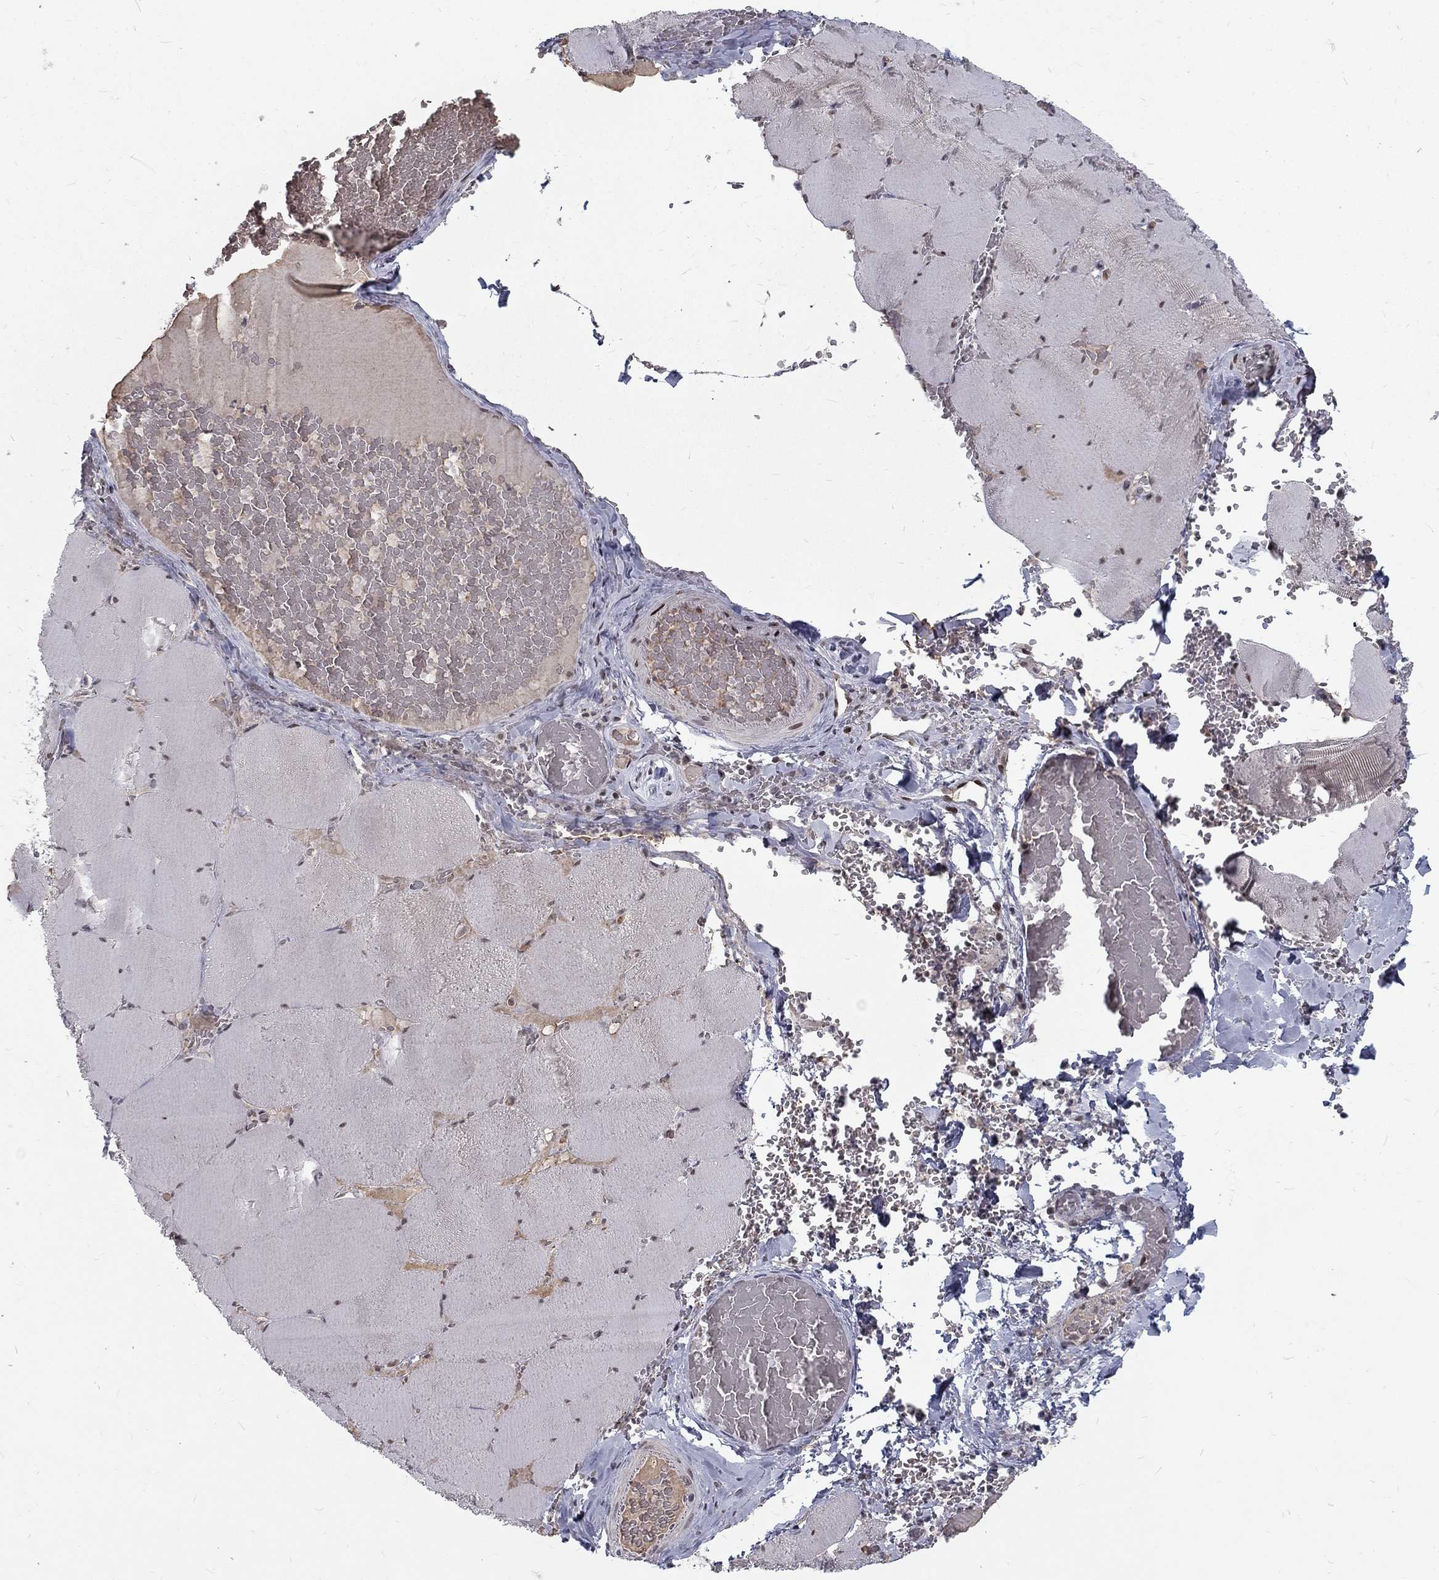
{"staining": {"intensity": "negative", "quantity": "none", "location": "none"}, "tissue": "skeletal muscle", "cell_type": "Myocytes", "image_type": "normal", "snomed": [{"axis": "morphology", "description": "Normal tissue, NOS"}, {"axis": "morphology", "description": "Malignant melanoma, Metastatic site"}, {"axis": "topography", "description": "Skeletal muscle"}], "caption": "There is no significant staining in myocytes of skeletal muscle. (Stains: DAB (3,3'-diaminobenzidine) immunohistochemistry (IHC) with hematoxylin counter stain, Microscopy: brightfield microscopy at high magnification).", "gene": "TCEAL1", "patient": {"sex": "male", "age": 50}}